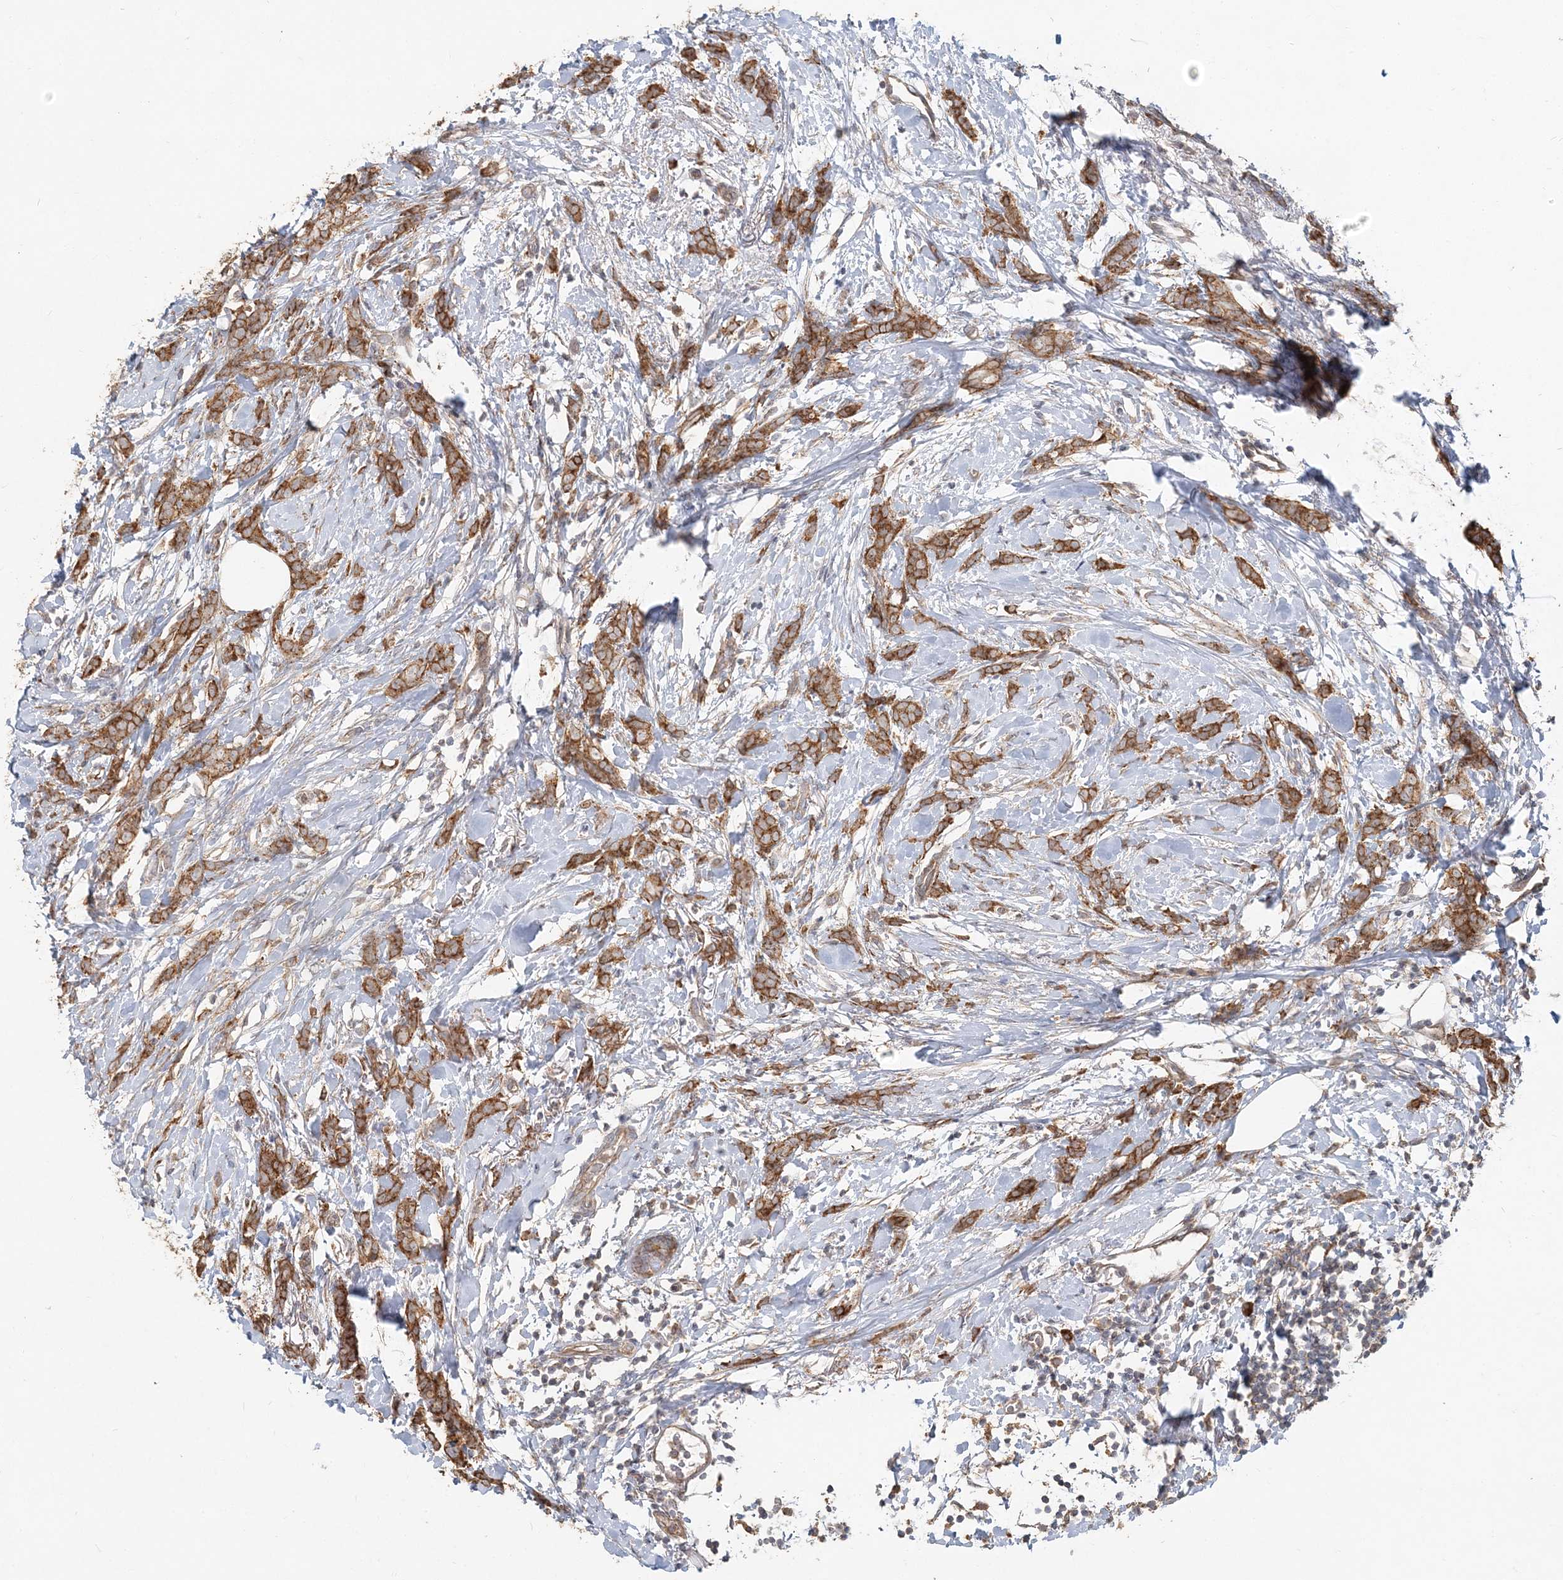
{"staining": {"intensity": "strong", "quantity": ">75%", "location": "cytoplasmic/membranous"}, "tissue": "breast cancer", "cell_type": "Tumor cells", "image_type": "cancer", "snomed": [{"axis": "morphology", "description": "Lobular carcinoma, in situ"}, {"axis": "morphology", "description": "Lobular carcinoma"}, {"axis": "topography", "description": "Breast"}], "caption": "A brown stain highlights strong cytoplasmic/membranous staining of a protein in breast lobular carcinoma tumor cells. The protein is stained brown, and the nuclei are stained in blue (DAB IHC with brightfield microscopy, high magnification).", "gene": "RAB14", "patient": {"sex": "female", "age": 41}}